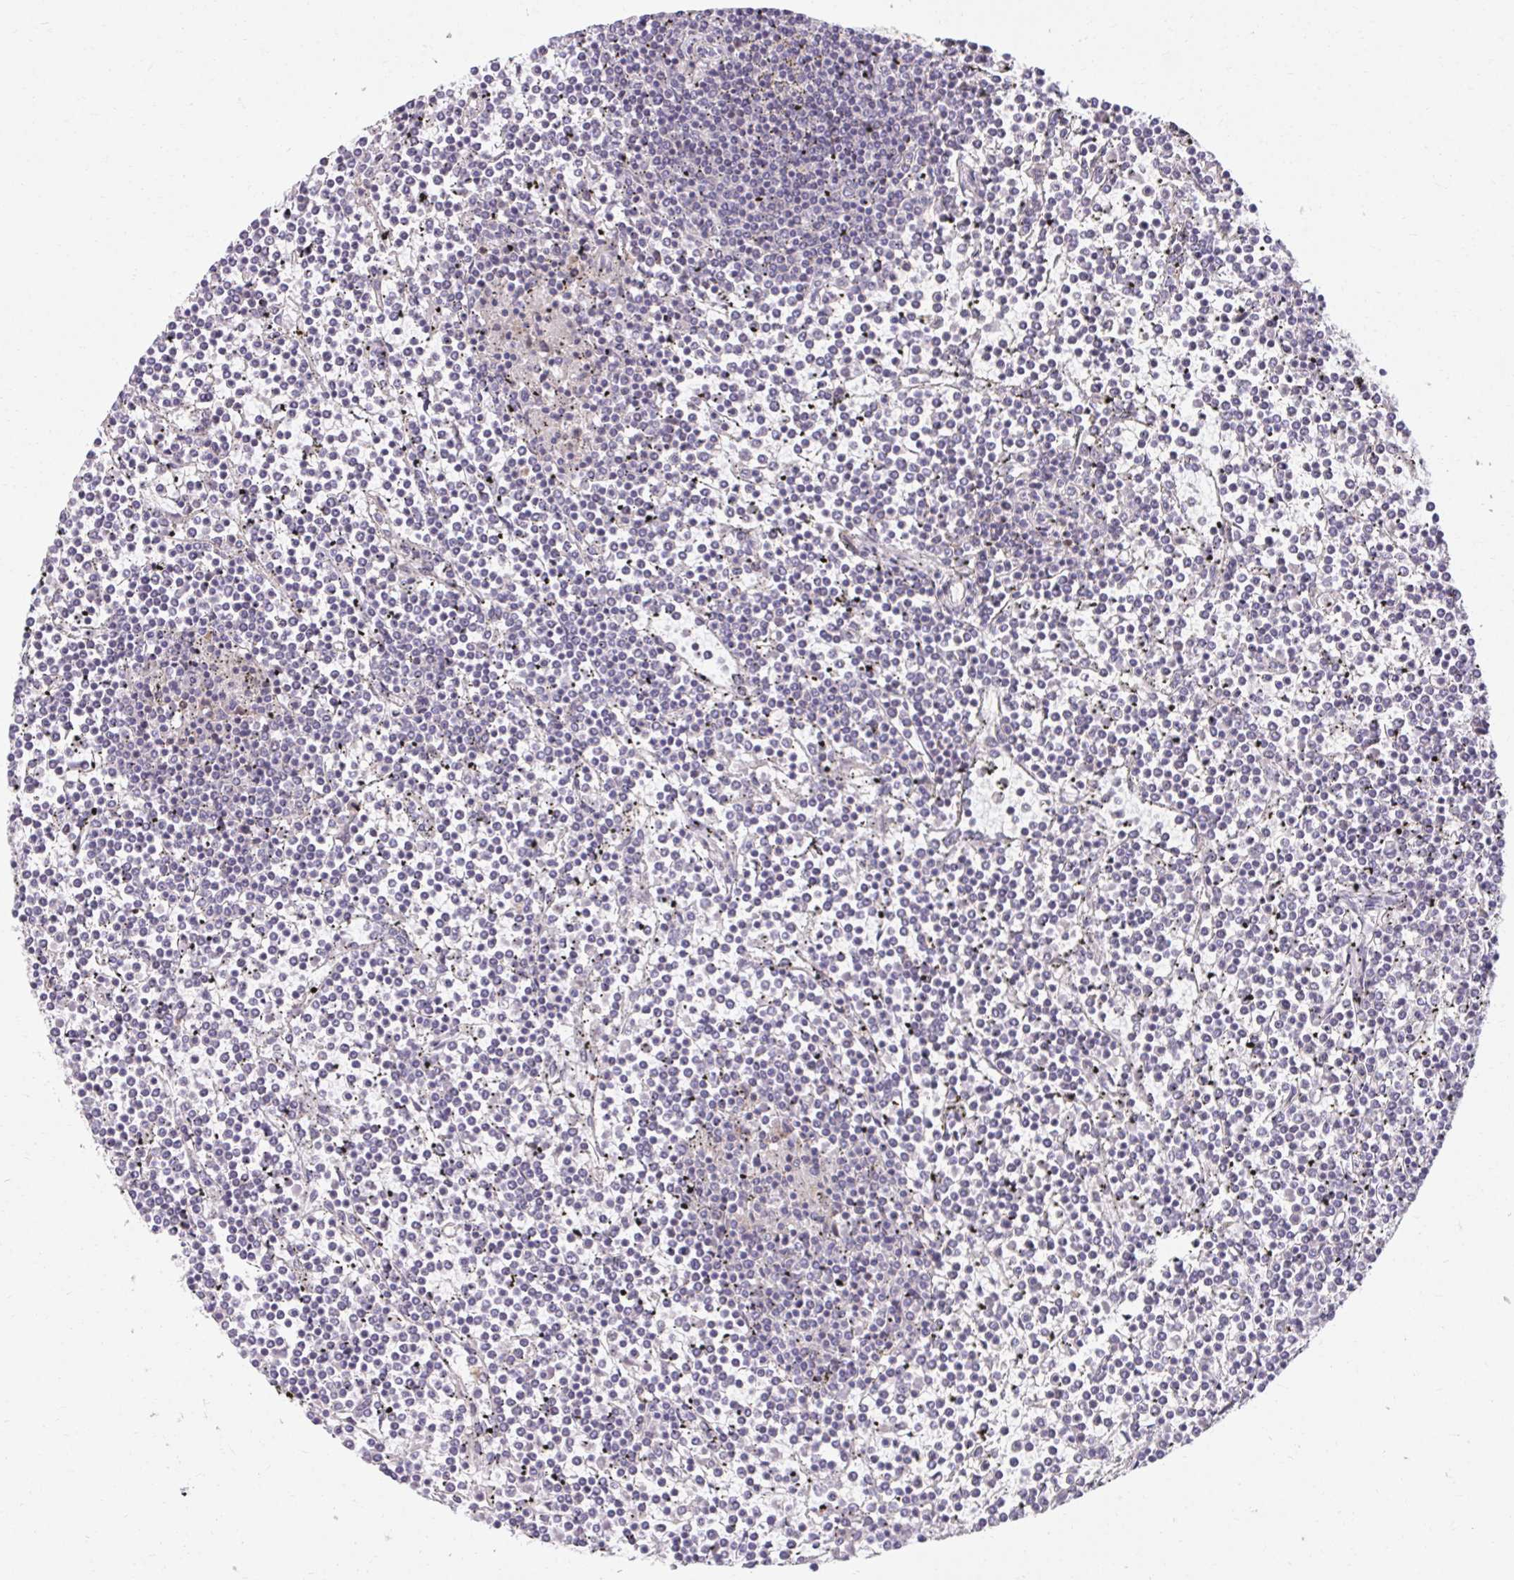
{"staining": {"intensity": "negative", "quantity": "none", "location": "none"}, "tissue": "lymphoma", "cell_type": "Tumor cells", "image_type": "cancer", "snomed": [{"axis": "morphology", "description": "Malignant lymphoma, non-Hodgkin's type, Low grade"}, {"axis": "topography", "description": "Spleen"}], "caption": "Immunohistochemical staining of lymphoma displays no significant positivity in tumor cells. Nuclei are stained in blue.", "gene": "TMEM52B", "patient": {"sex": "female", "age": 19}}